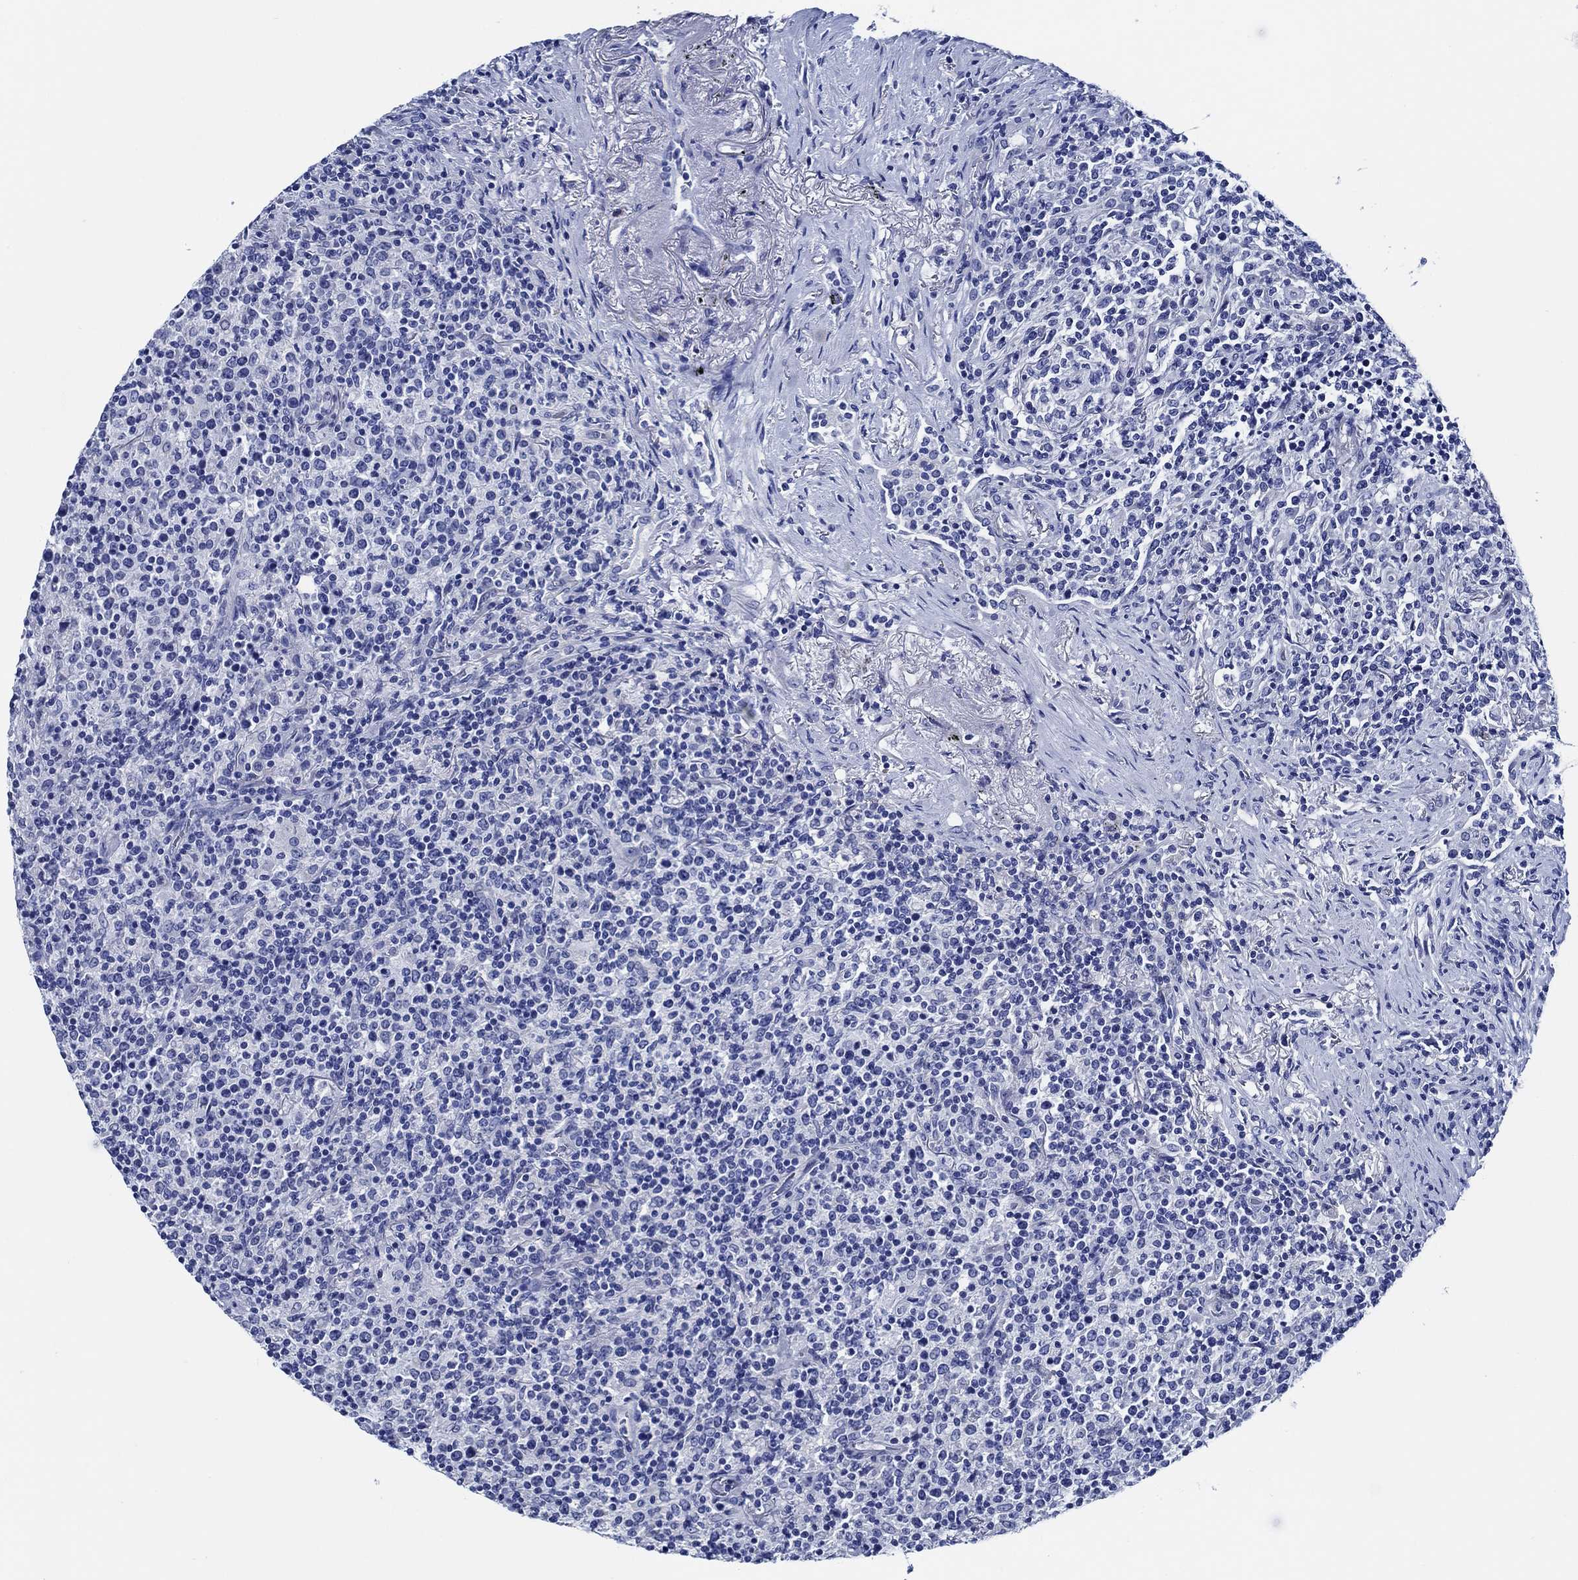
{"staining": {"intensity": "negative", "quantity": "none", "location": "none"}, "tissue": "lymphoma", "cell_type": "Tumor cells", "image_type": "cancer", "snomed": [{"axis": "morphology", "description": "Malignant lymphoma, non-Hodgkin's type, High grade"}, {"axis": "topography", "description": "Lung"}], "caption": "Tumor cells are negative for protein expression in human lymphoma. (Stains: DAB (3,3'-diaminobenzidine) immunohistochemistry (IHC) with hematoxylin counter stain, Microscopy: brightfield microscopy at high magnification).", "gene": "WDR62", "patient": {"sex": "male", "age": 79}}